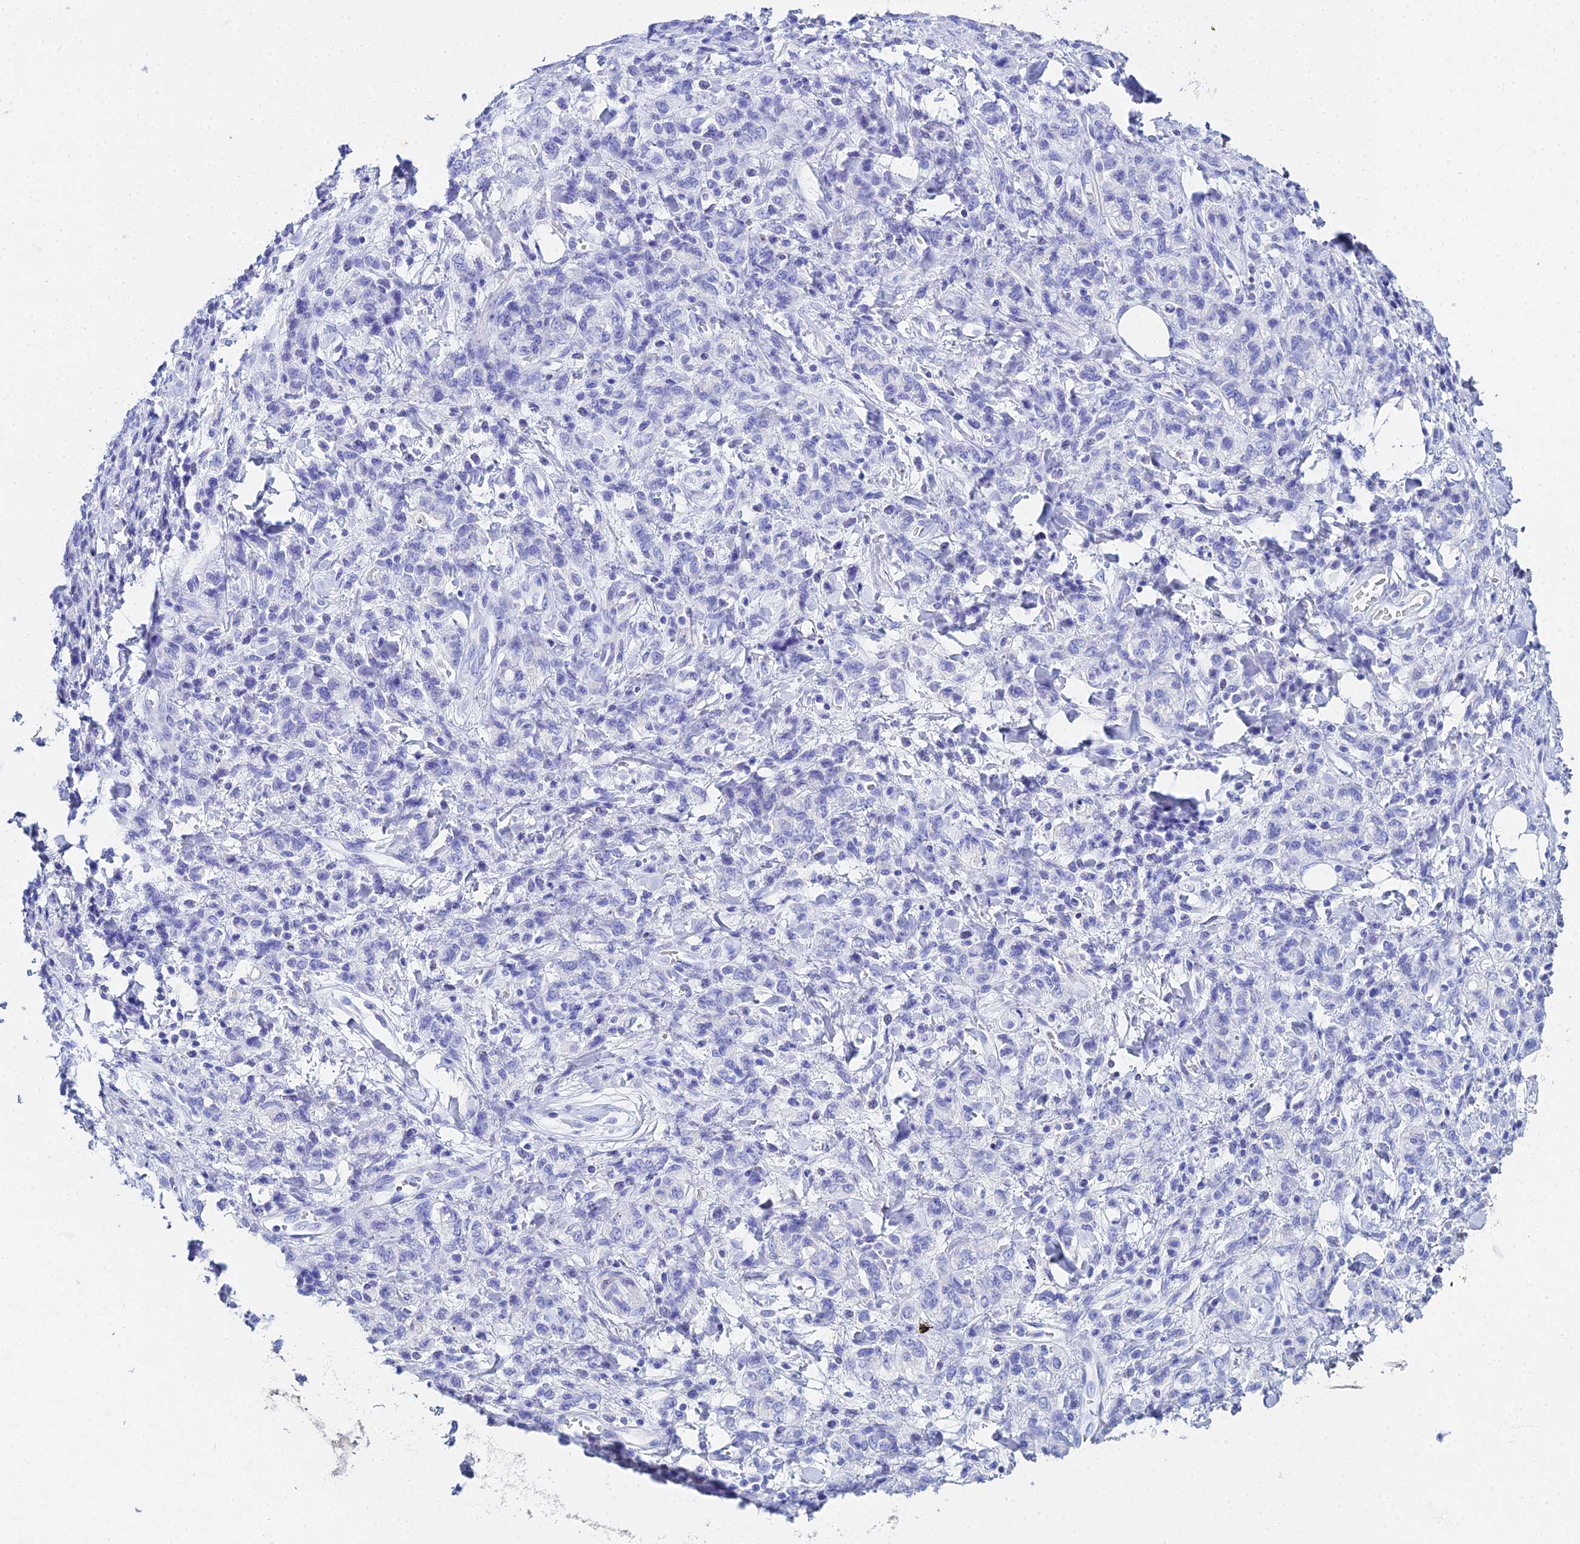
{"staining": {"intensity": "negative", "quantity": "none", "location": "none"}, "tissue": "stomach cancer", "cell_type": "Tumor cells", "image_type": "cancer", "snomed": [{"axis": "morphology", "description": "Adenocarcinoma, NOS"}, {"axis": "topography", "description": "Stomach"}], "caption": "This is an immunohistochemistry (IHC) micrograph of human stomach cancer (adenocarcinoma). There is no positivity in tumor cells.", "gene": "CELA3A", "patient": {"sex": "male", "age": 77}}